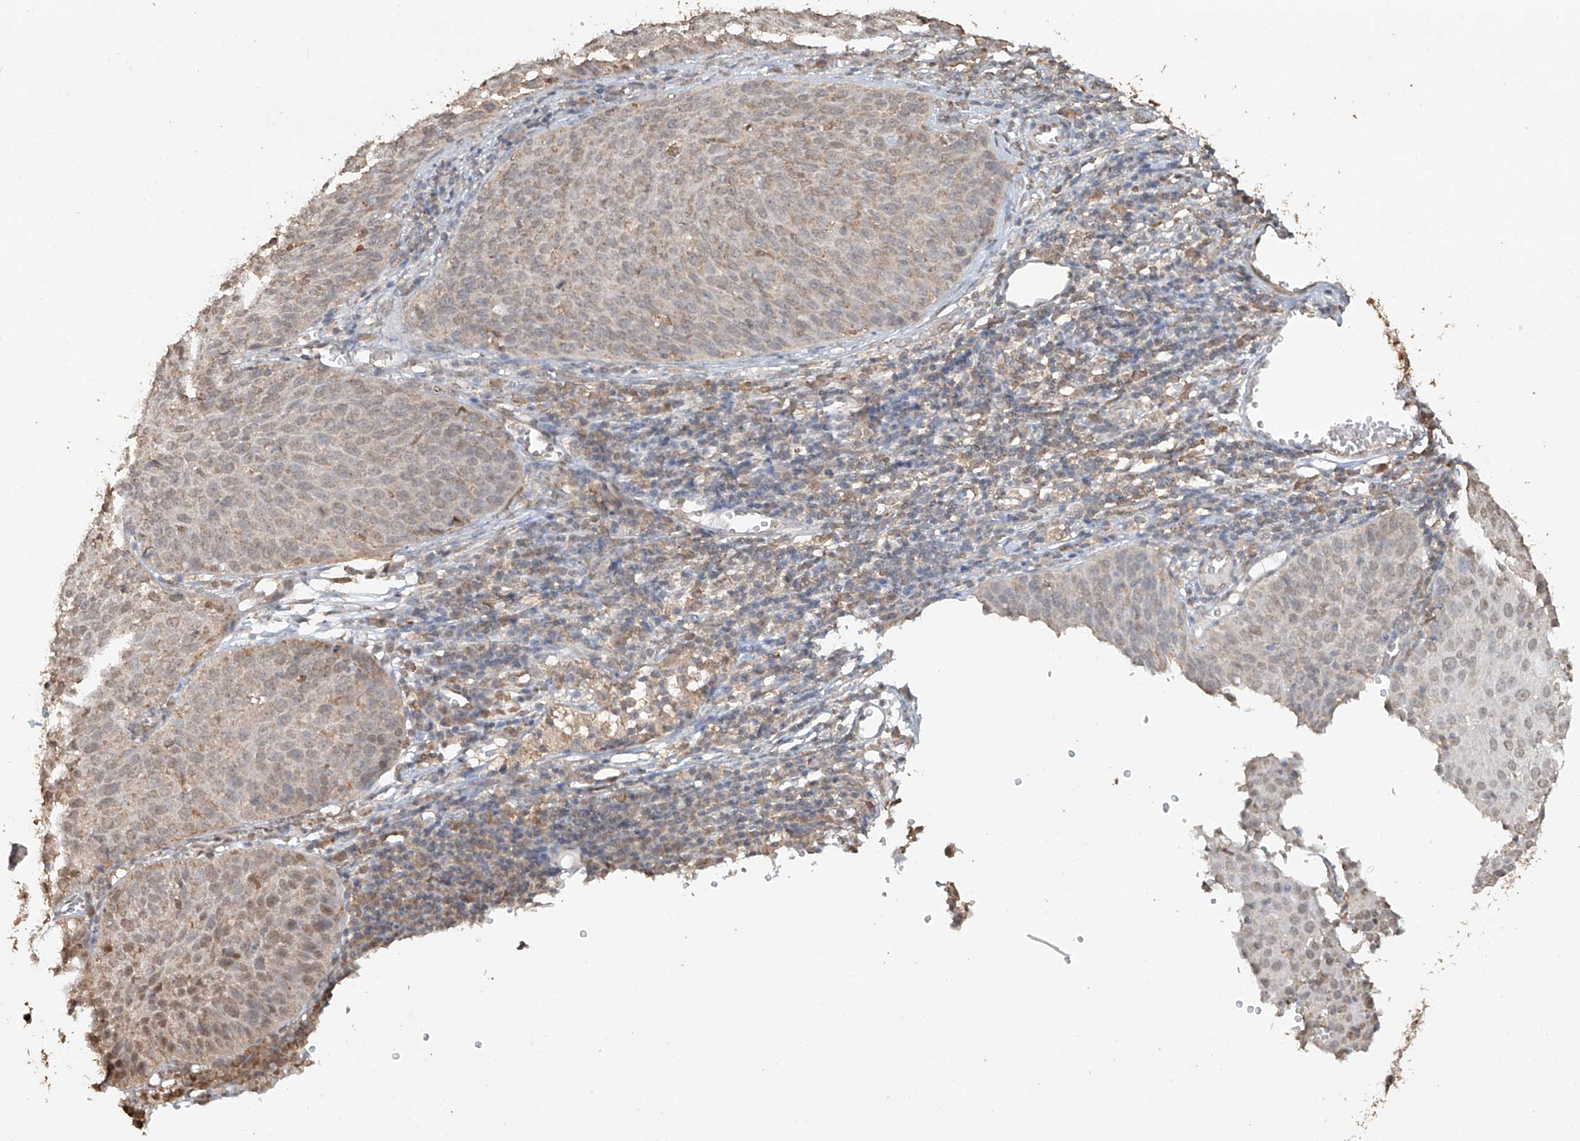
{"staining": {"intensity": "weak", "quantity": "25%-75%", "location": "cytoplasmic/membranous,nuclear"}, "tissue": "cervical cancer", "cell_type": "Tumor cells", "image_type": "cancer", "snomed": [{"axis": "morphology", "description": "Squamous cell carcinoma, NOS"}, {"axis": "topography", "description": "Cervix"}], "caption": "The immunohistochemical stain shows weak cytoplasmic/membranous and nuclear positivity in tumor cells of cervical cancer tissue.", "gene": "TIGAR", "patient": {"sex": "female", "age": 38}}